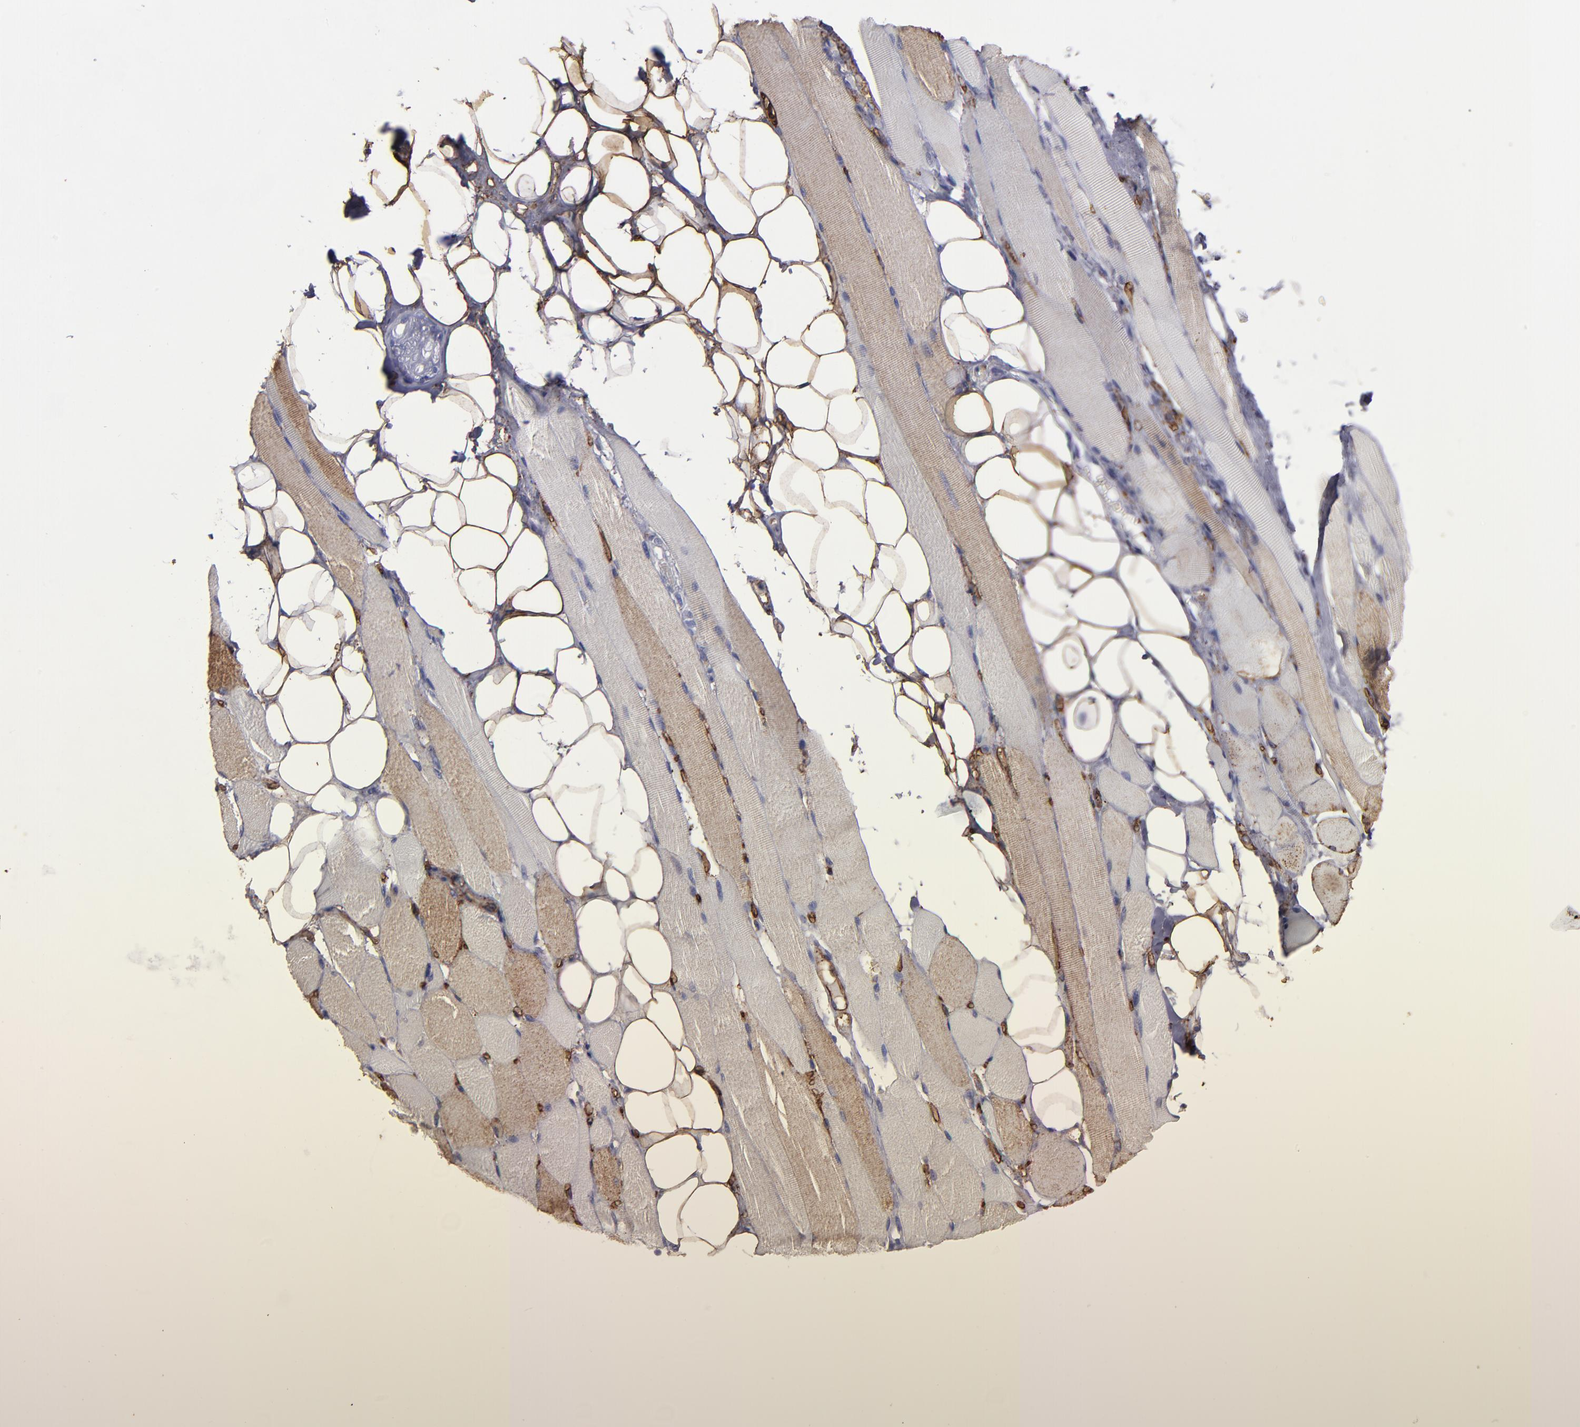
{"staining": {"intensity": "moderate", "quantity": "25%-75%", "location": "cytoplasmic/membranous"}, "tissue": "skeletal muscle", "cell_type": "Myocytes", "image_type": "normal", "snomed": [{"axis": "morphology", "description": "Normal tissue, NOS"}, {"axis": "topography", "description": "Skeletal muscle"}, {"axis": "topography", "description": "Peripheral nerve tissue"}], "caption": "Skeletal muscle stained with DAB (3,3'-diaminobenzidine) immunohistochemistry (IHC) exhibits medium levels of moderate cytoplasmic/membranous expression in about 25%-75% of myocytes. The protein of interest is stained brown, and the nuclei are stained in blue (DAB IHC with brightfield microscopy, high magnification).", "gene": "CD36", "patient": {"sex": "female", "age": 84}}